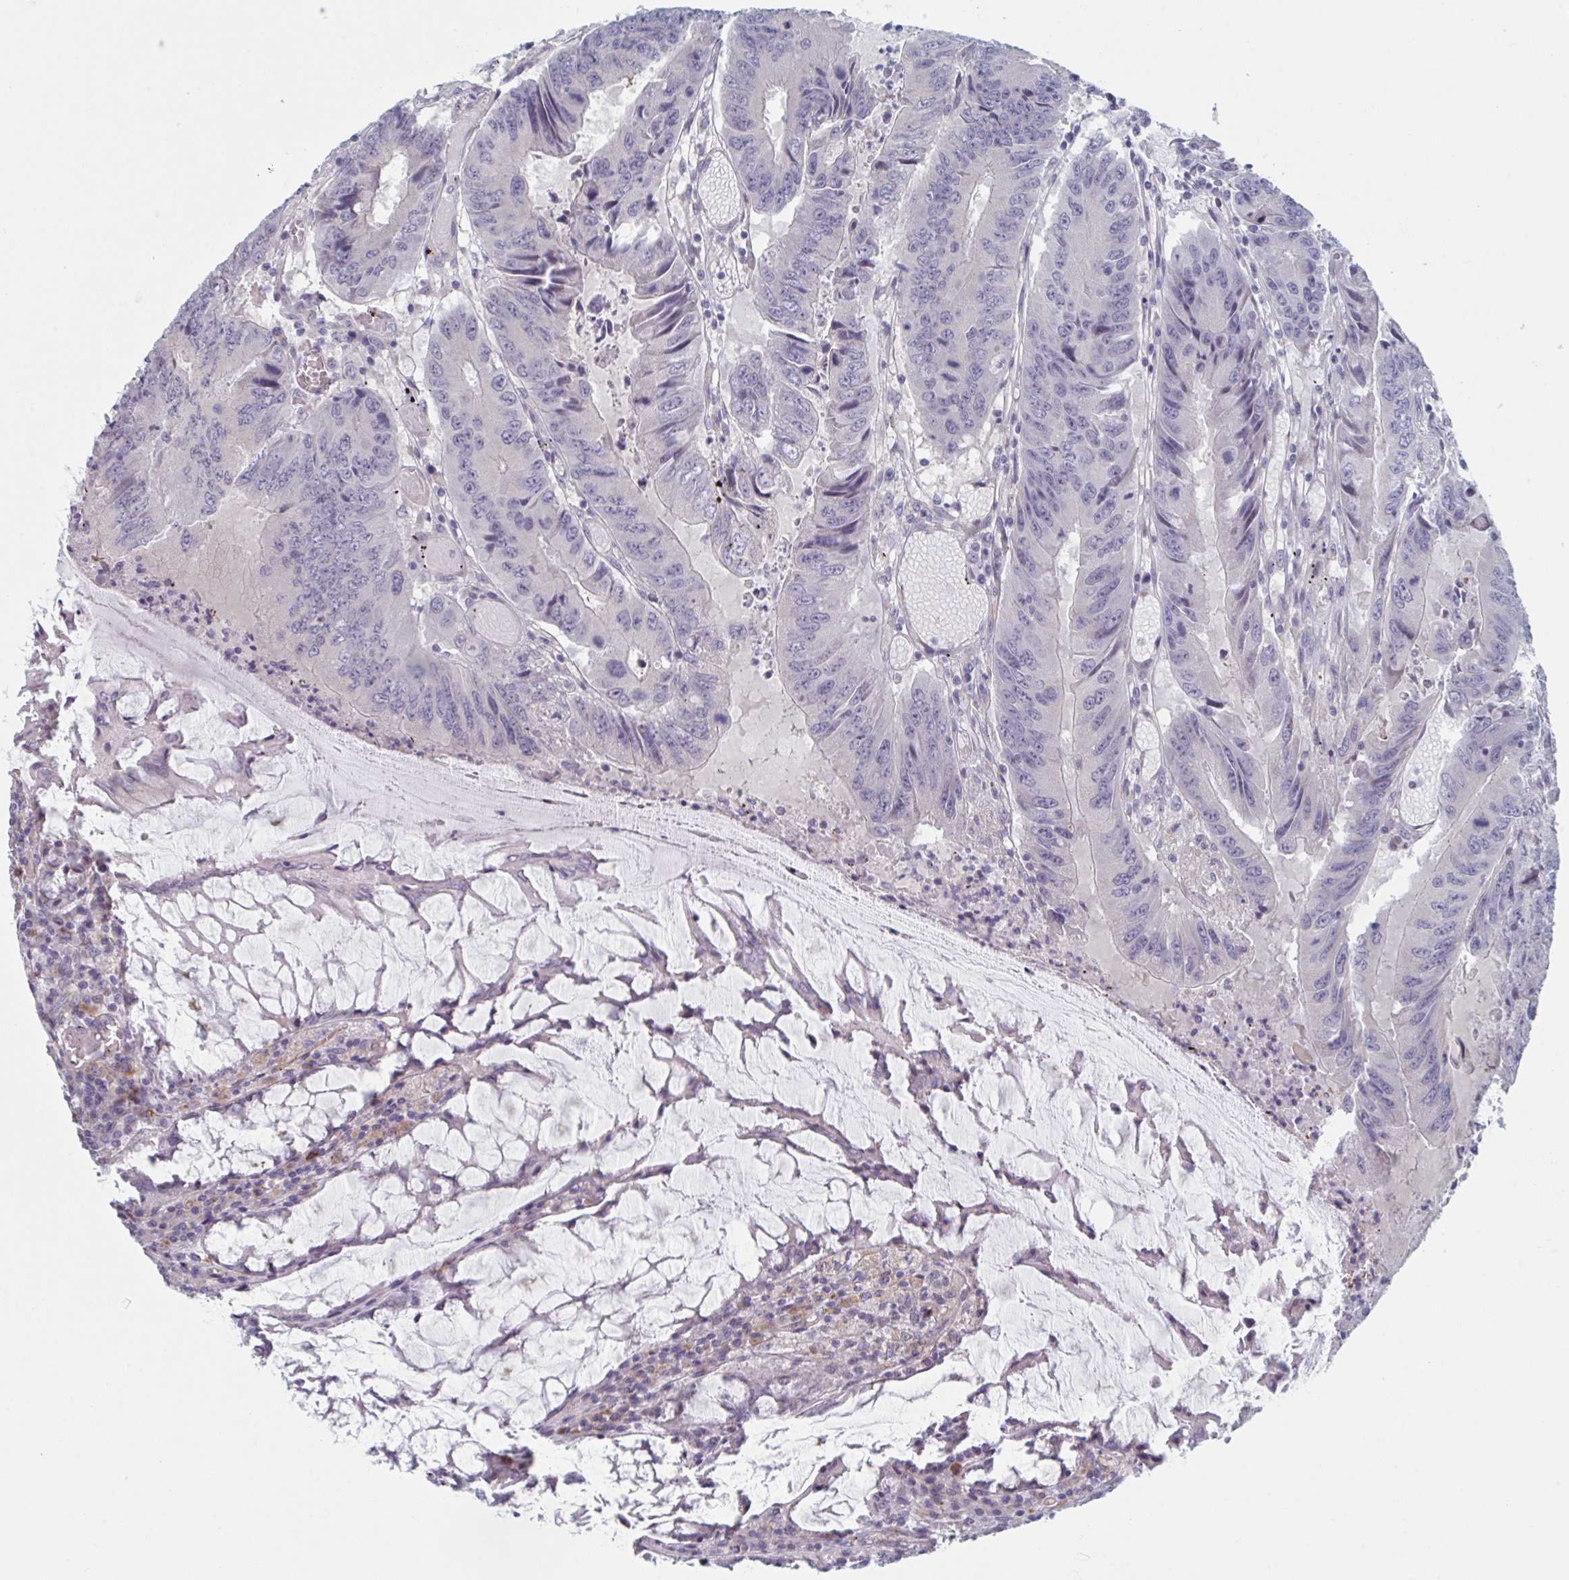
{"staining": {"intensity": "negative", "quantity": "none", "location": "none"}, "tissue": "colorectal cancer", "cell_type": "Tumor cells", "image_type": "cancer", "snomed": [{"axis": "morphology", "description": "Adenocarcinoma, NOS"}, {"axis": "topography", "description": "Colon"}], "caption": "Colorectal adenocarcinoma stained for a protein using immunohistochemistry demonstrates no staining tumor cells.", "gene": "TNFSF10", "patient": {"sex": "male", "age": 53}}